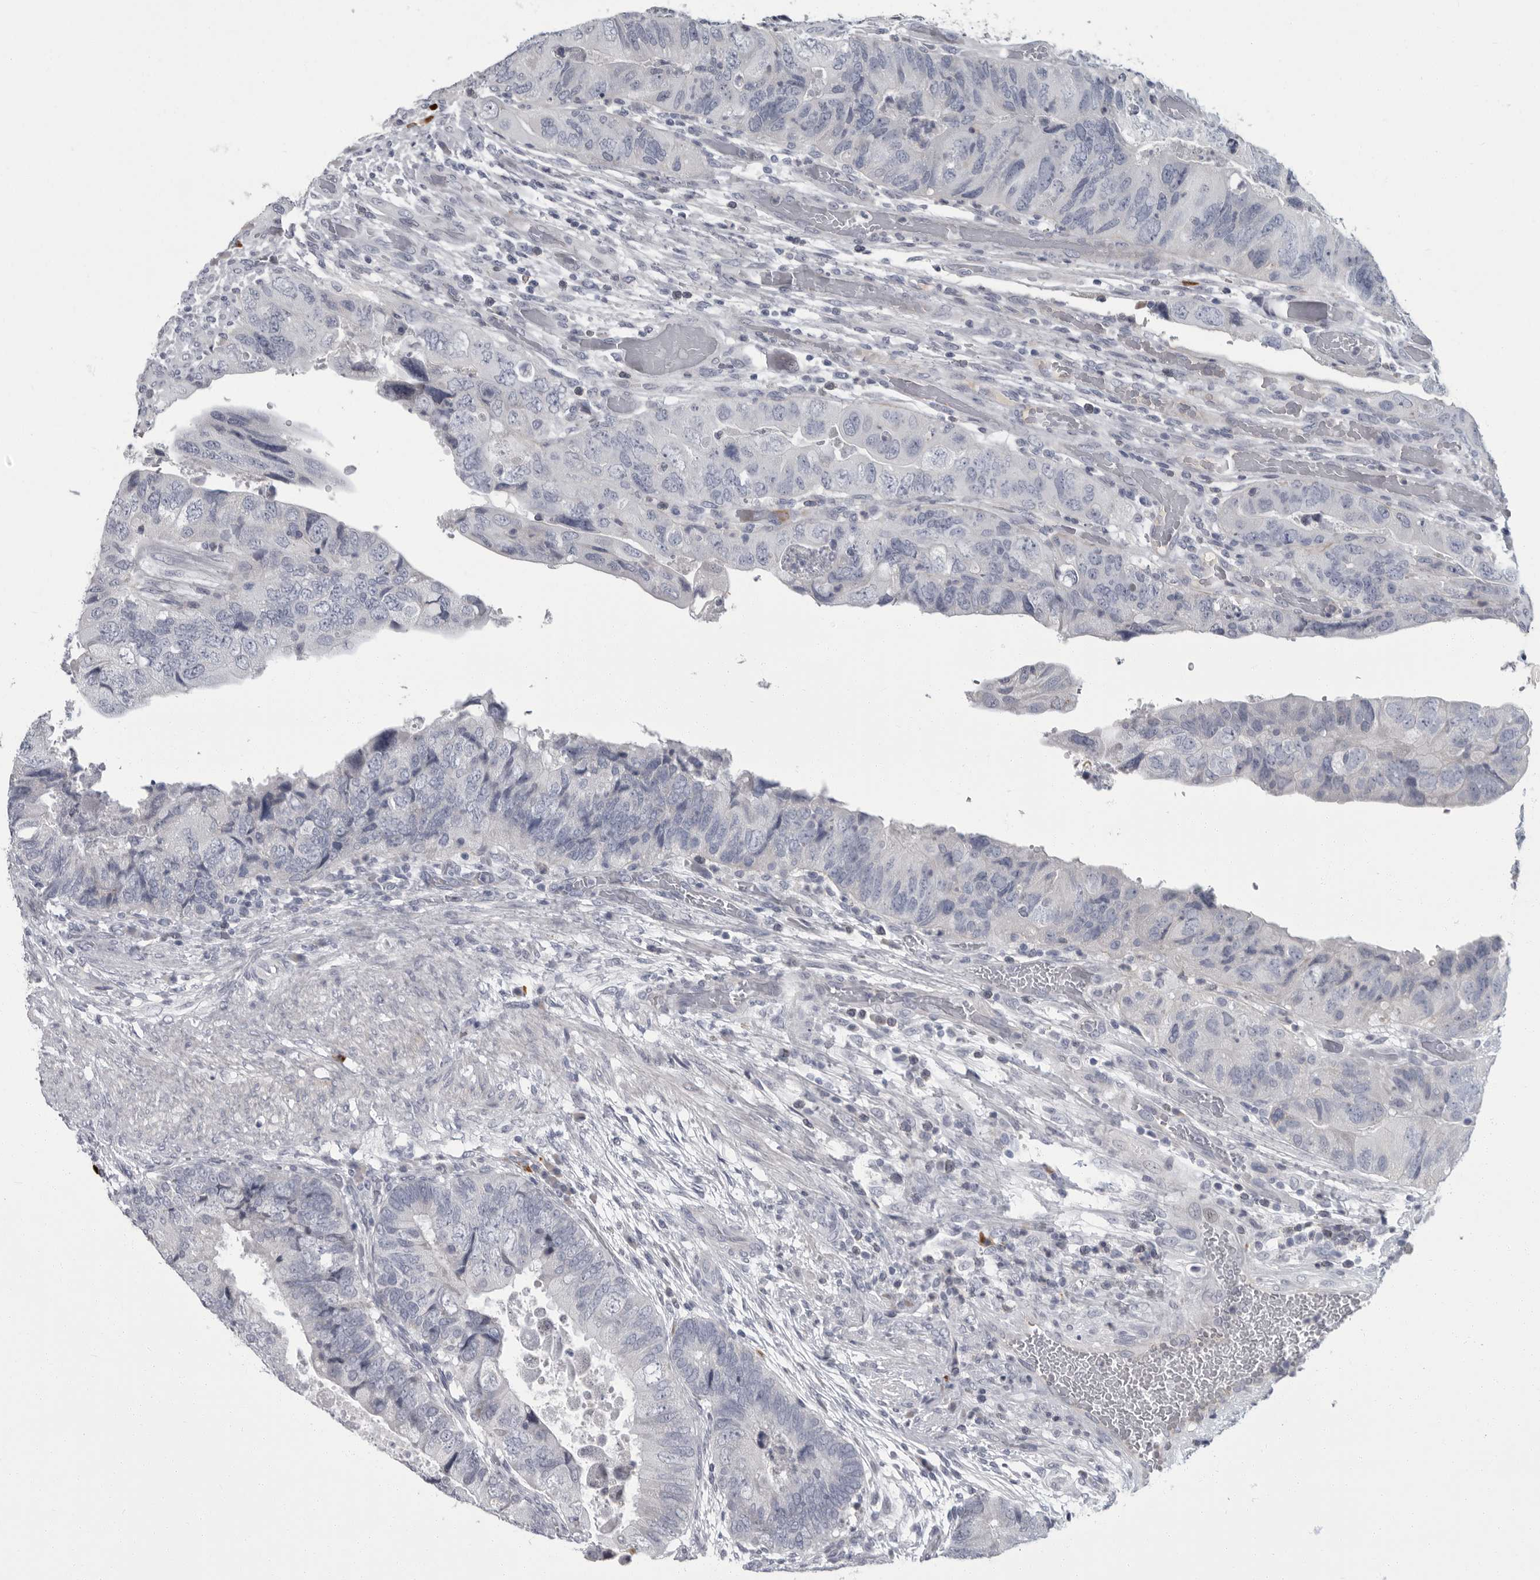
{"staining": {"intensity": "negative", "quantity": "none", "location": "none"}, "tissue": "colorectal cancer", "cell_type": "Tumor cells", "image_type": "cancer", "snomed": [{"axis": "morphology", "description": "Adenocarcinoma, NOS"}, {"axis": "topography", "description": "Rectum"}], "caption": "Immunohistochemical staining of adenocarcinoma (colorectal) demonstrates no significant staining in tumor cells.", "gene": "SLC25A39", "patient": {"sex": "male", "age": 63}}